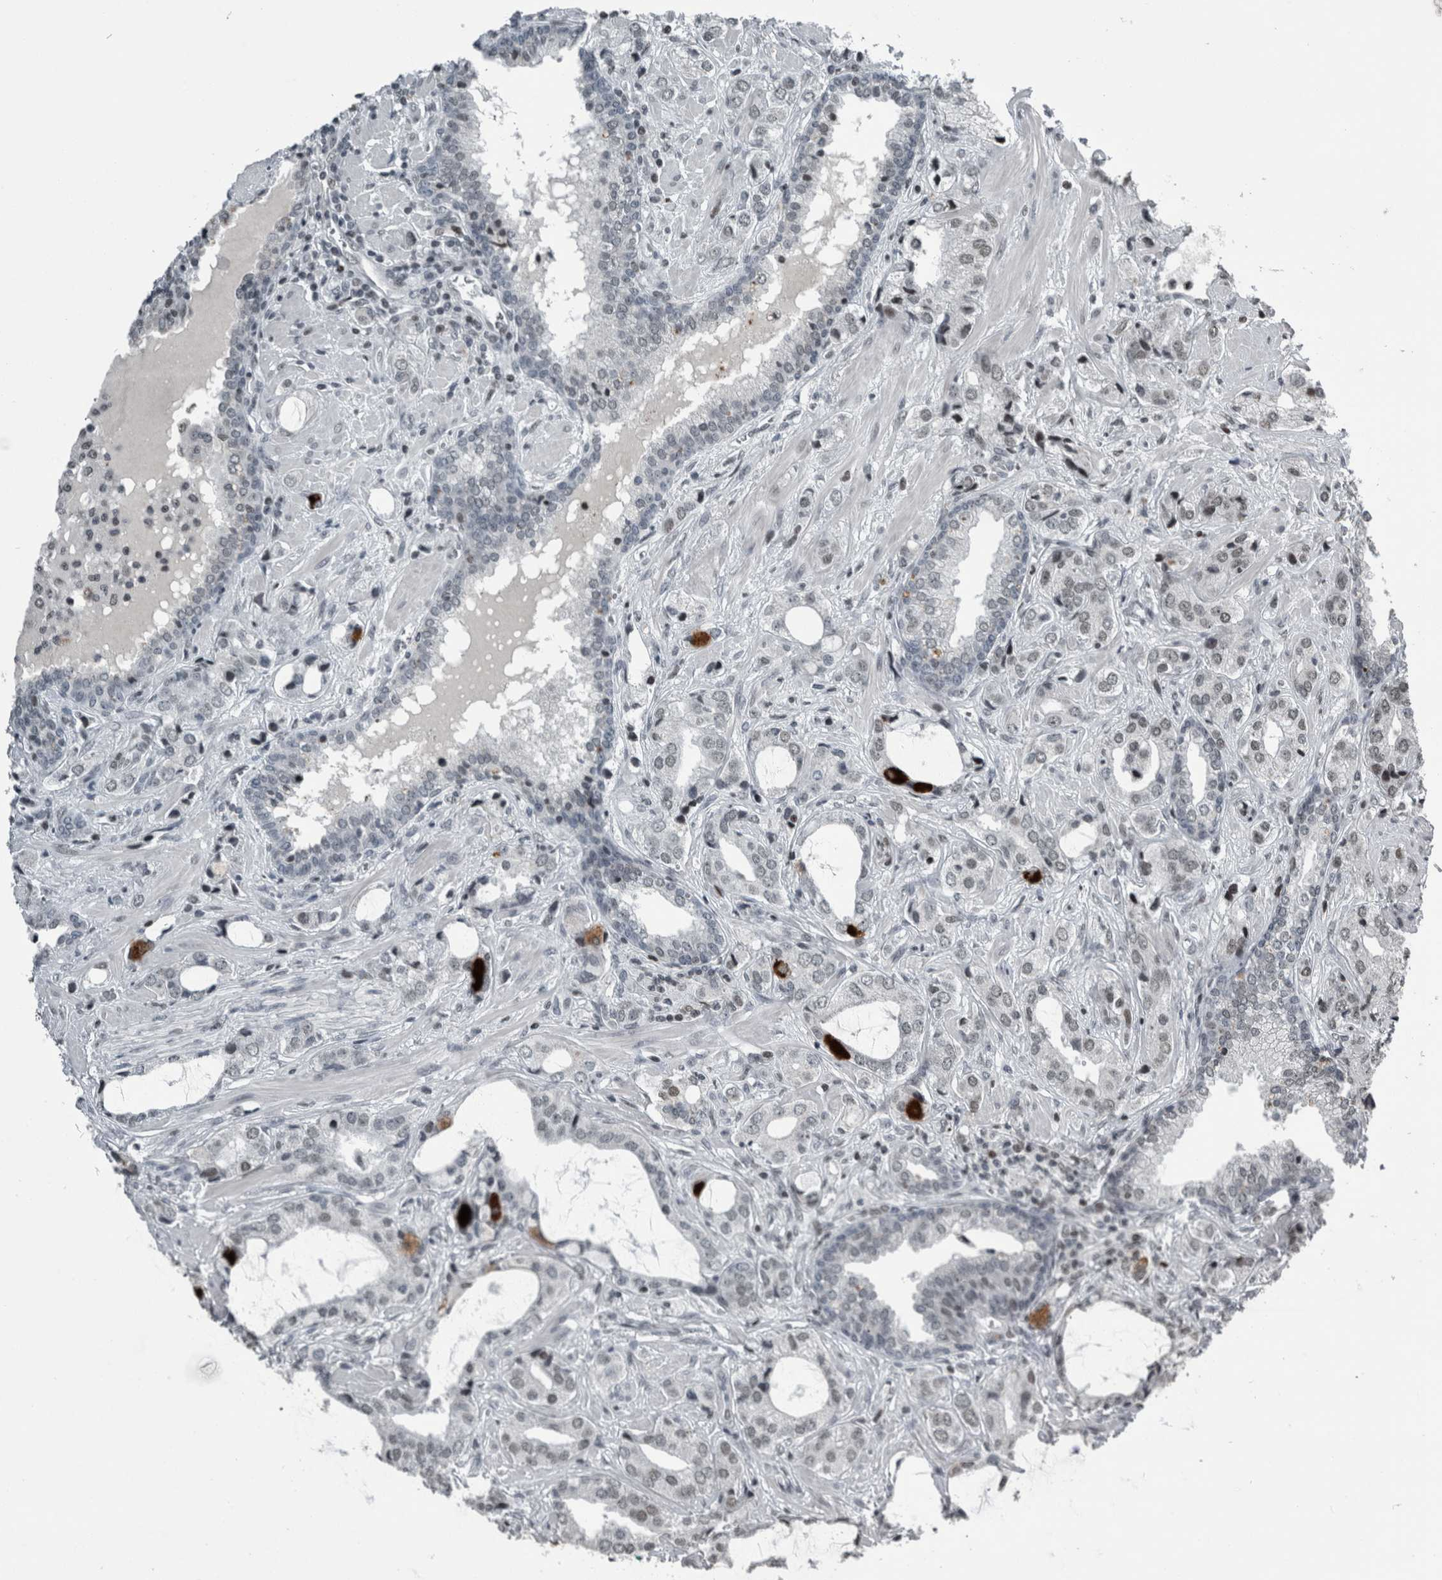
{"staining": {"intensity": "negative", "quantity": "none", "location": "none"}, "tissue": "prostate cancer", "cell_type": "Tumor cells", "image_type": "cancer", "snomed": [{"axis": "morphology", "description": "Adenocarcinoma, High grade"}, {"axis": "topography", "description": "Prostate"}], "caption": "Immunohistochemistry (IHC) of human prostate high-grade adenocarcinoma reveals no expression in tumor cells.", "gene": "UNC50", "patient": {"sex": "male", "age": 66}}